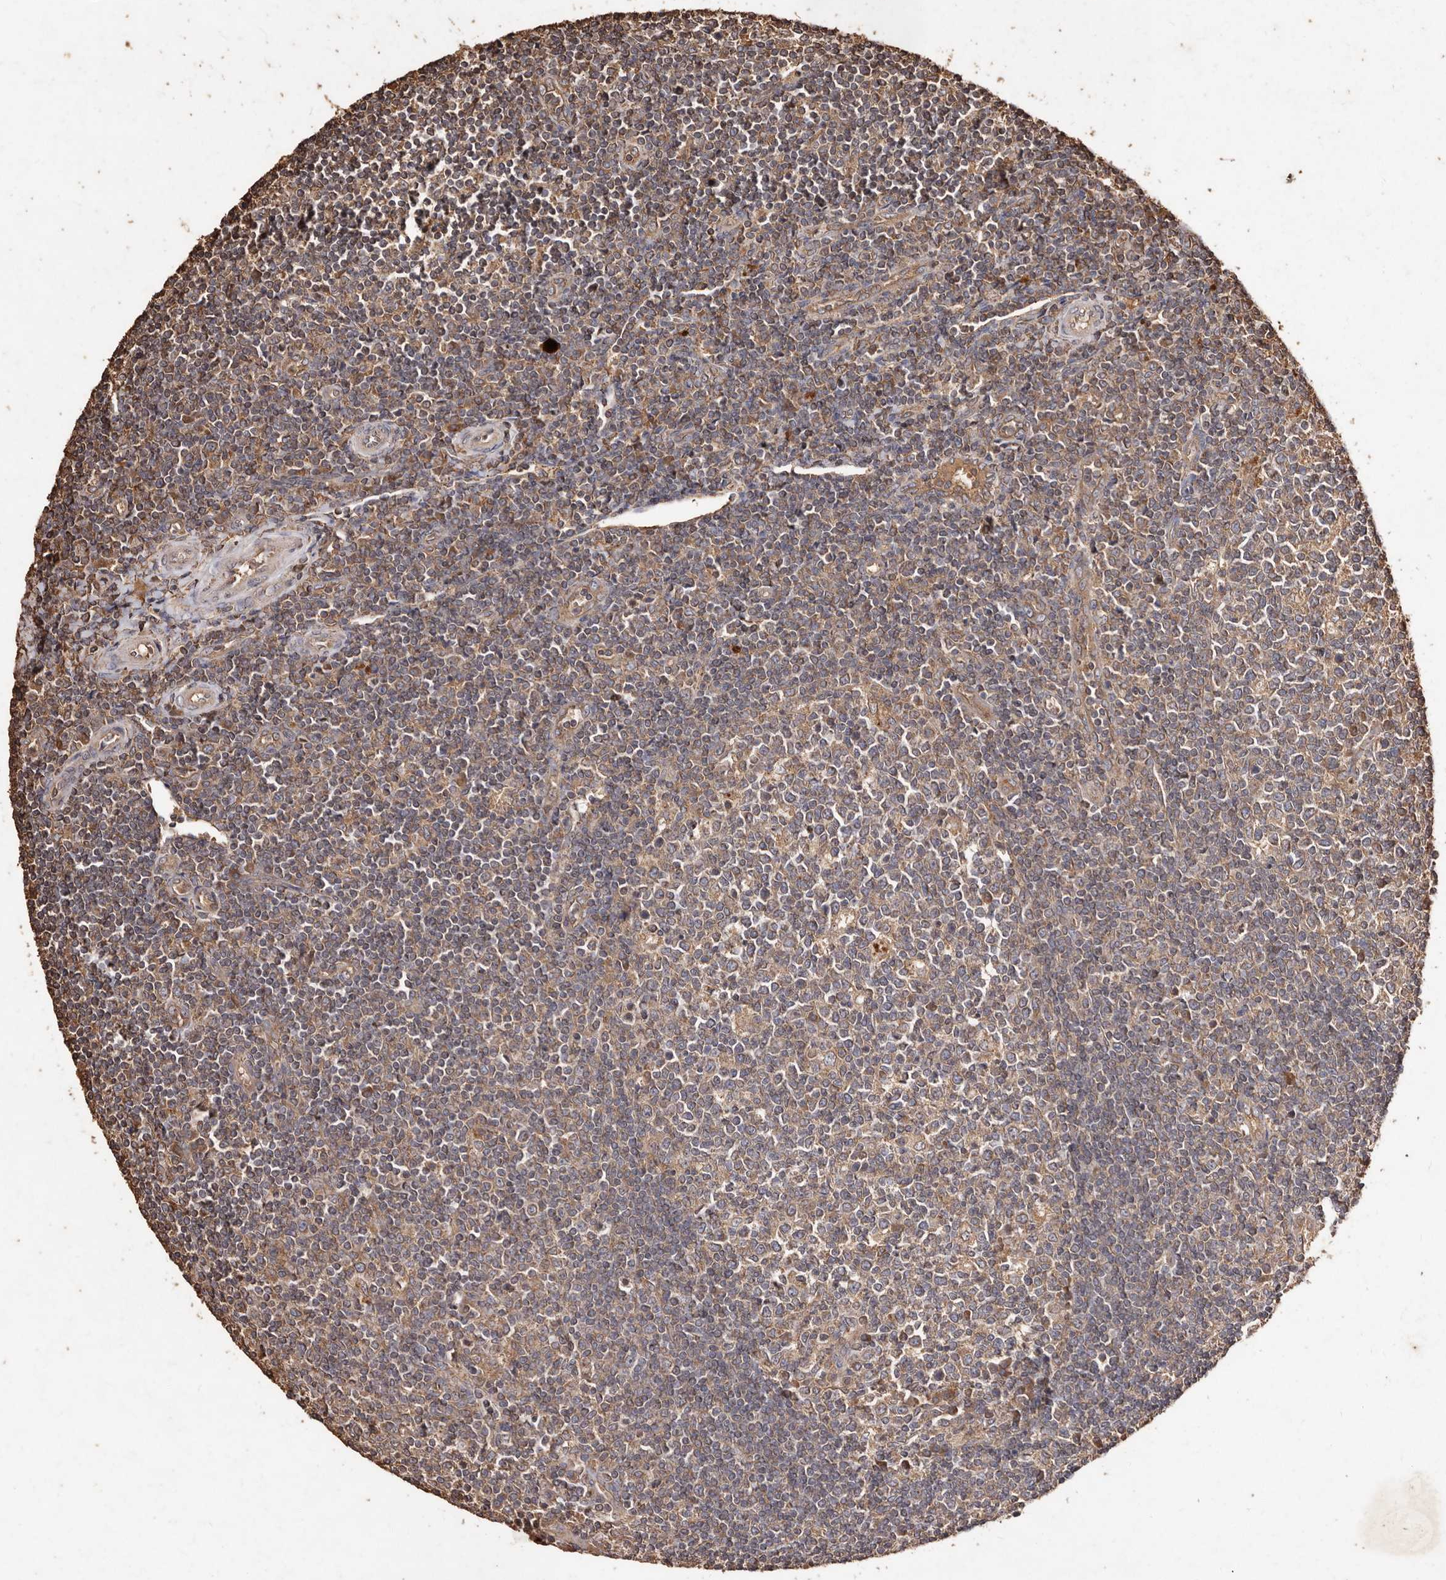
{"staining": {"intensity": "moderate", "quantity": ">75%", "location": "cytoplasmic/membranous"}, "tissue": "tonsil", "cell_type": "Germinal center cells", "image_type": "normal", "snomed": [{"axis": "morphology", "description": "Normal tissue, NOS"}, {"axis": "topography", "description": "Tonsil"}], "caption": "This is a photomicrograph of immunohistochemistry (IHC) staining of benign tonsil, which shows moderate positivity in the cytoplasmic/membranous of germinal center cells.", "gene": "FARS2", "patient": {"sex": "female", "age": 19}}